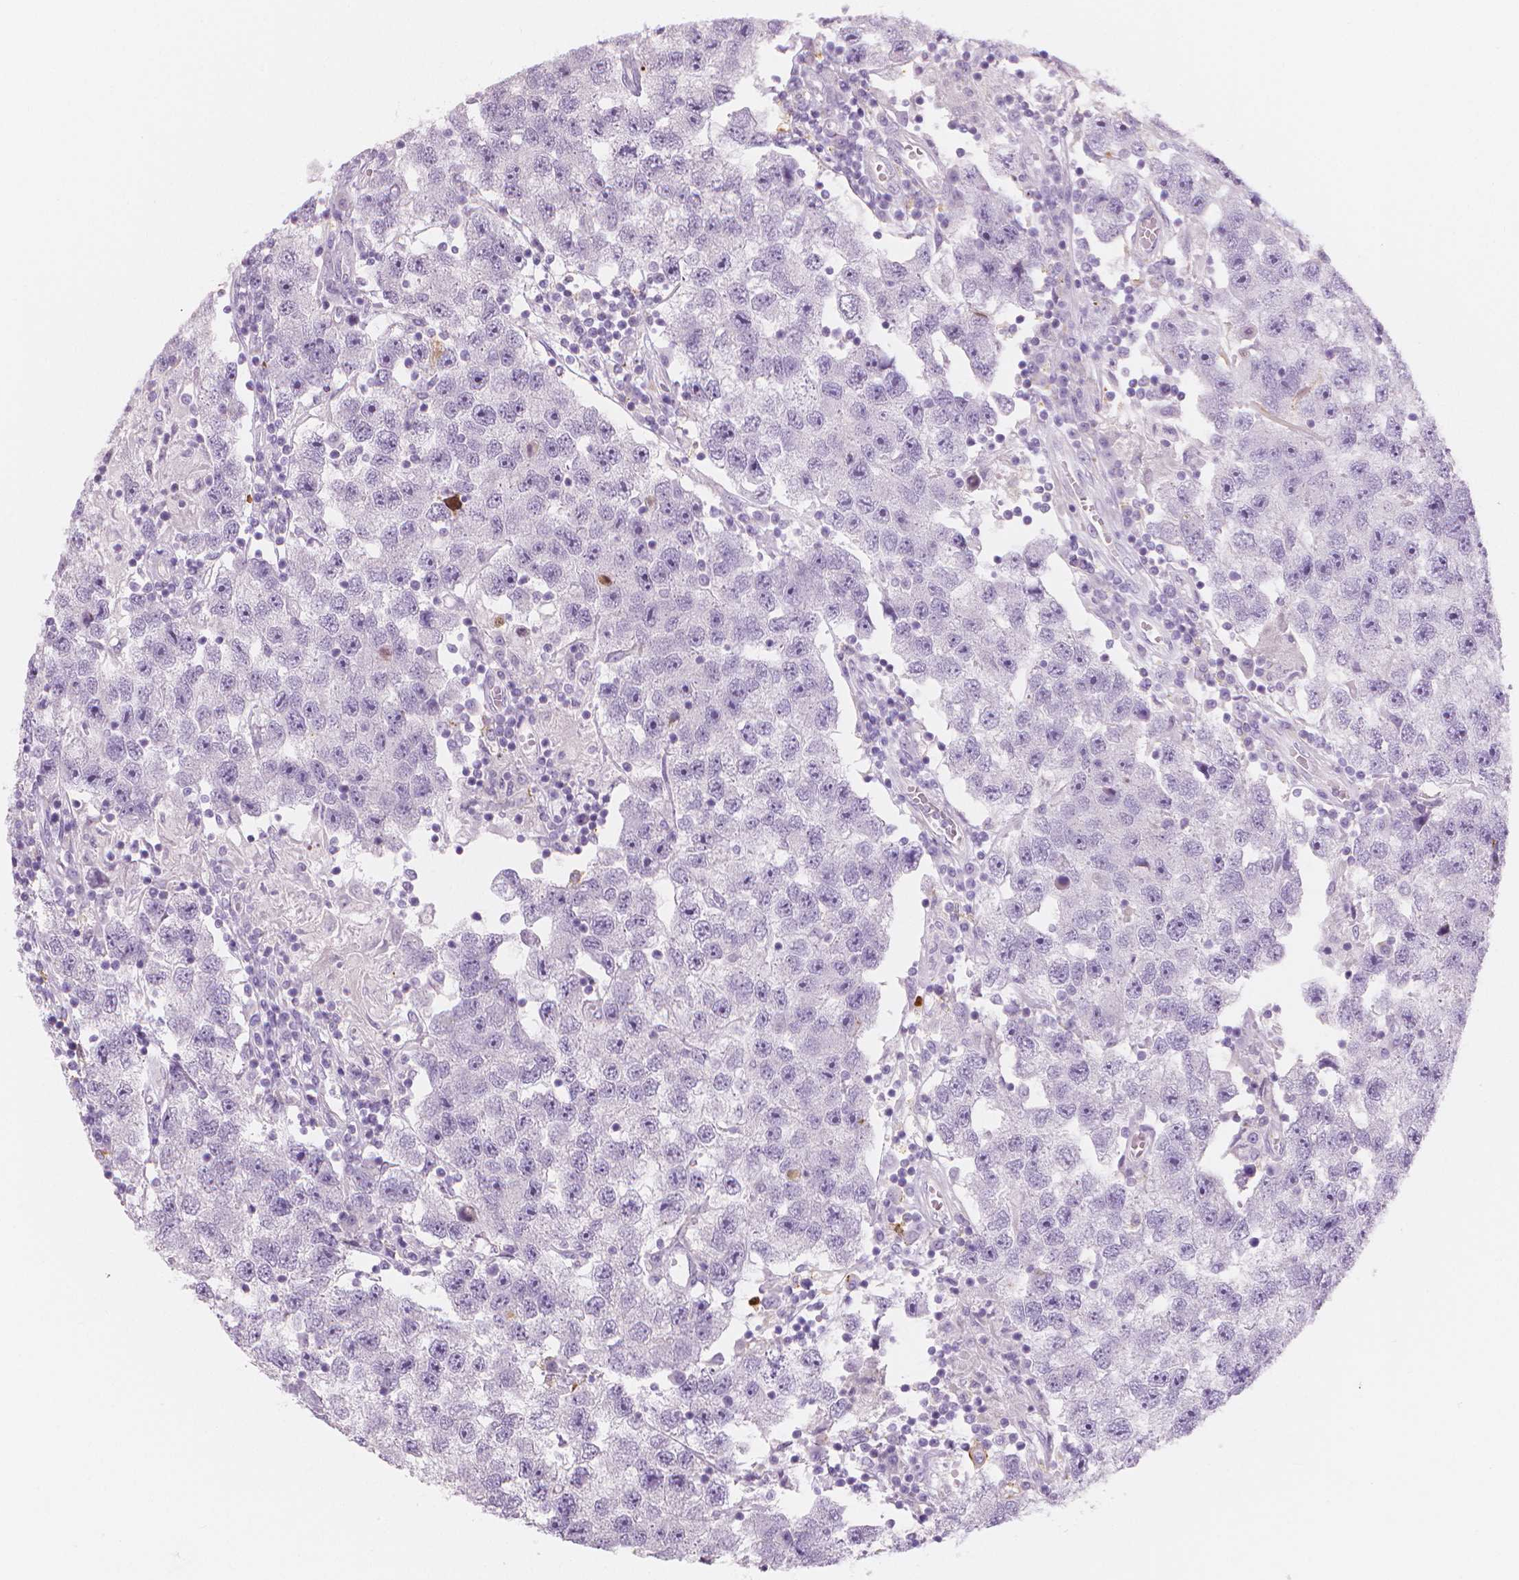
{"staining": {"intensity": "negative", "quantity": "none", "location": "none"}, "tissue": "testis cancer", "cell_type": "Tumor cells", "image_type": "cancer", "snomed": [{"axis": "morphology", "description": "Seminoma, NOS"}, {"axis": "topography", "description": "Testis"}], "caption": "The immunohistochemistry photomicrograph has no significant positivity in tumor cells of testis seminoma tissue.", "gene": "APOA4", "patient": {"sex": "male", "age": 26}}